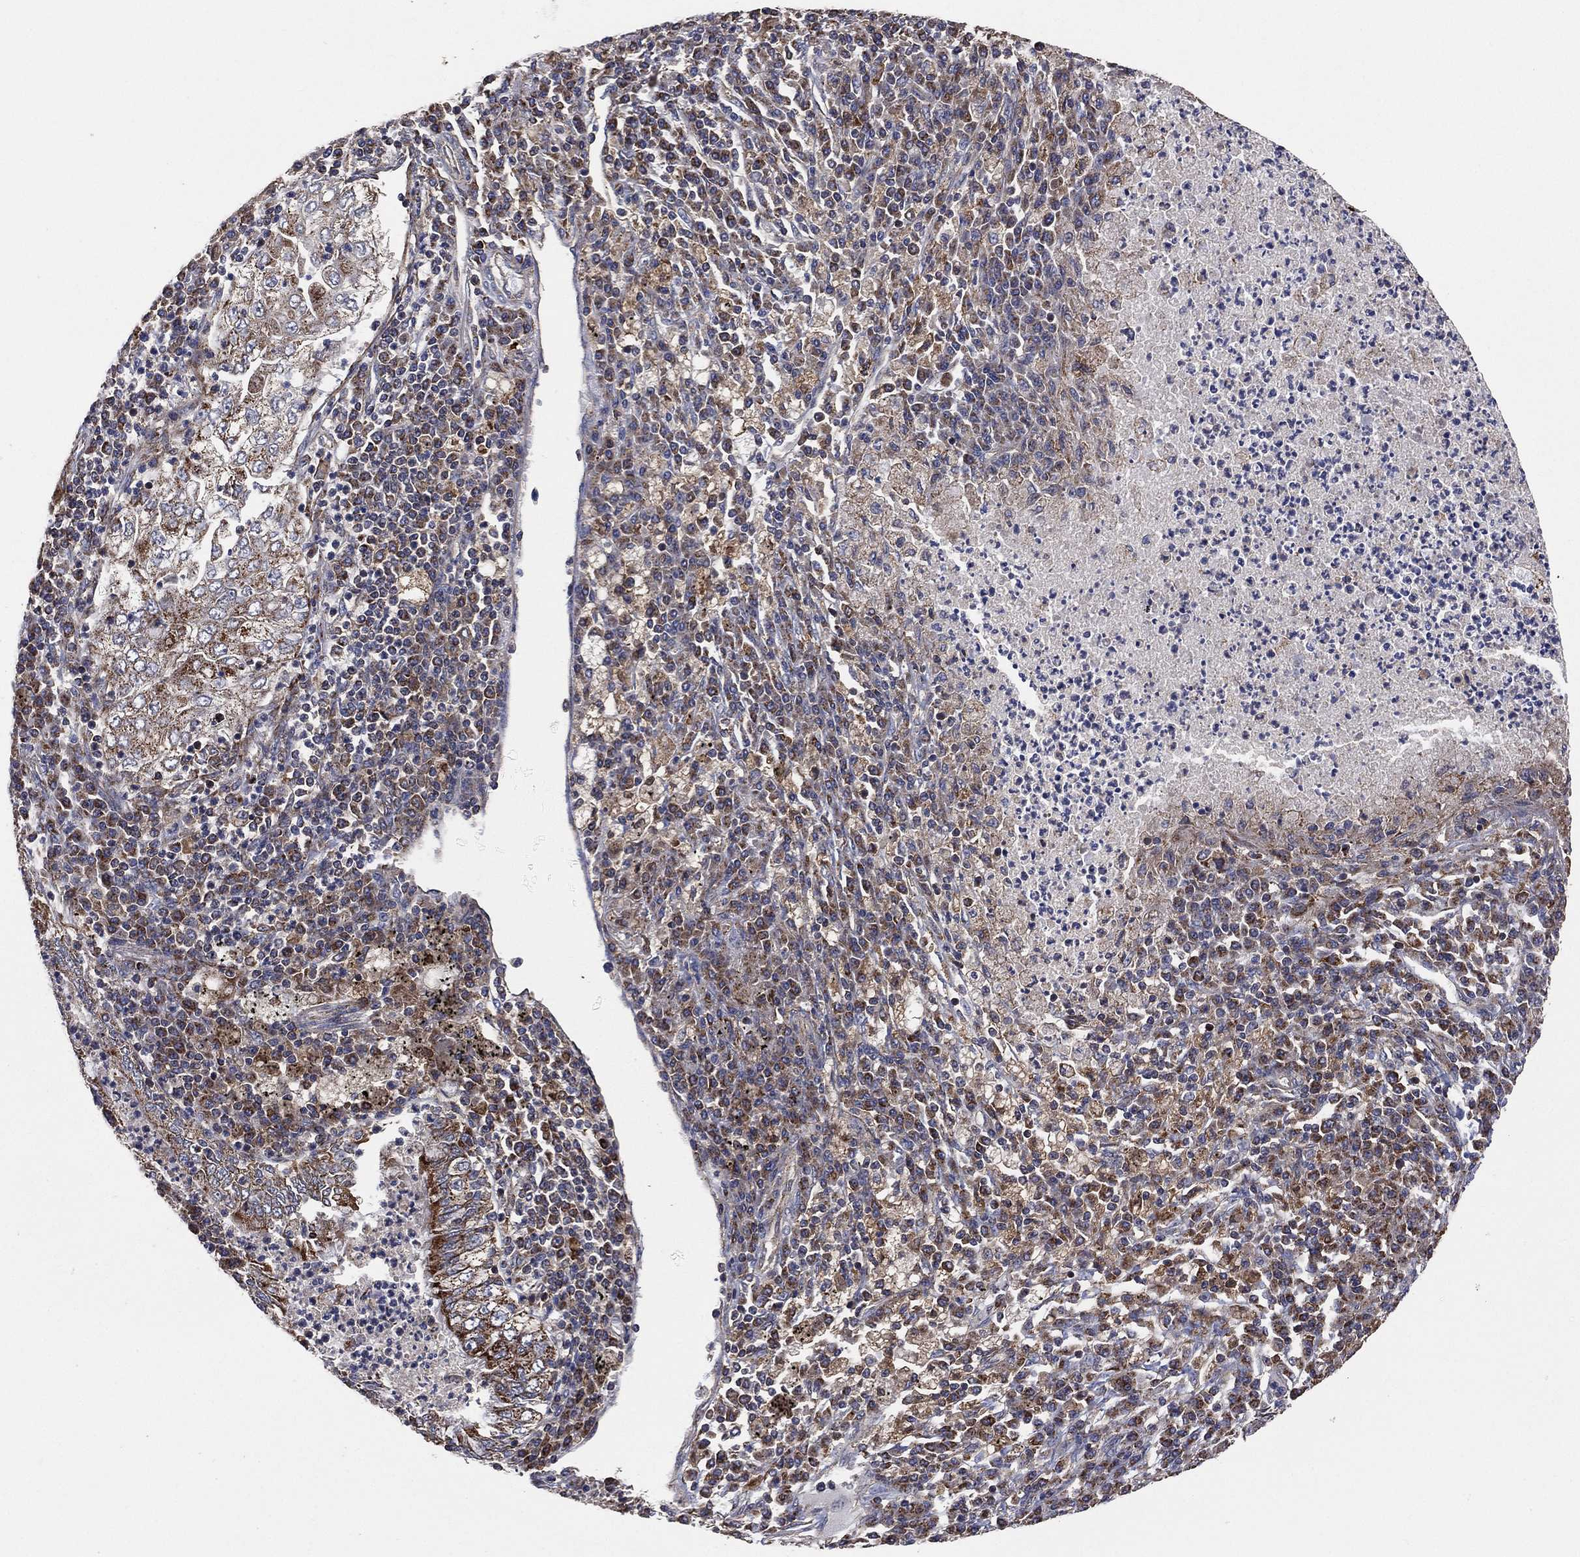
{"staining": {"intensity": "moderate", "quantity": "<25%", "location": "cytoplasmic/membranous"}, "tissue": "lung cancer", "cell_type": "Tumor cells", "image_type": "cancer", "snomed": [{"axis": "morphology", "description": "Adenocarcinoma, NOS"}, {"axis": "topography", "description": "Lung"}], "caption": "Immunohistochemical staining of human lung adenocarcinoma demonstrates low levels of moderate cytoplasmic/membranous positivity in approximately <25% of tumor cells.", "gene": "LIMD1", "patient": {"sex": "female", "age": 73}}